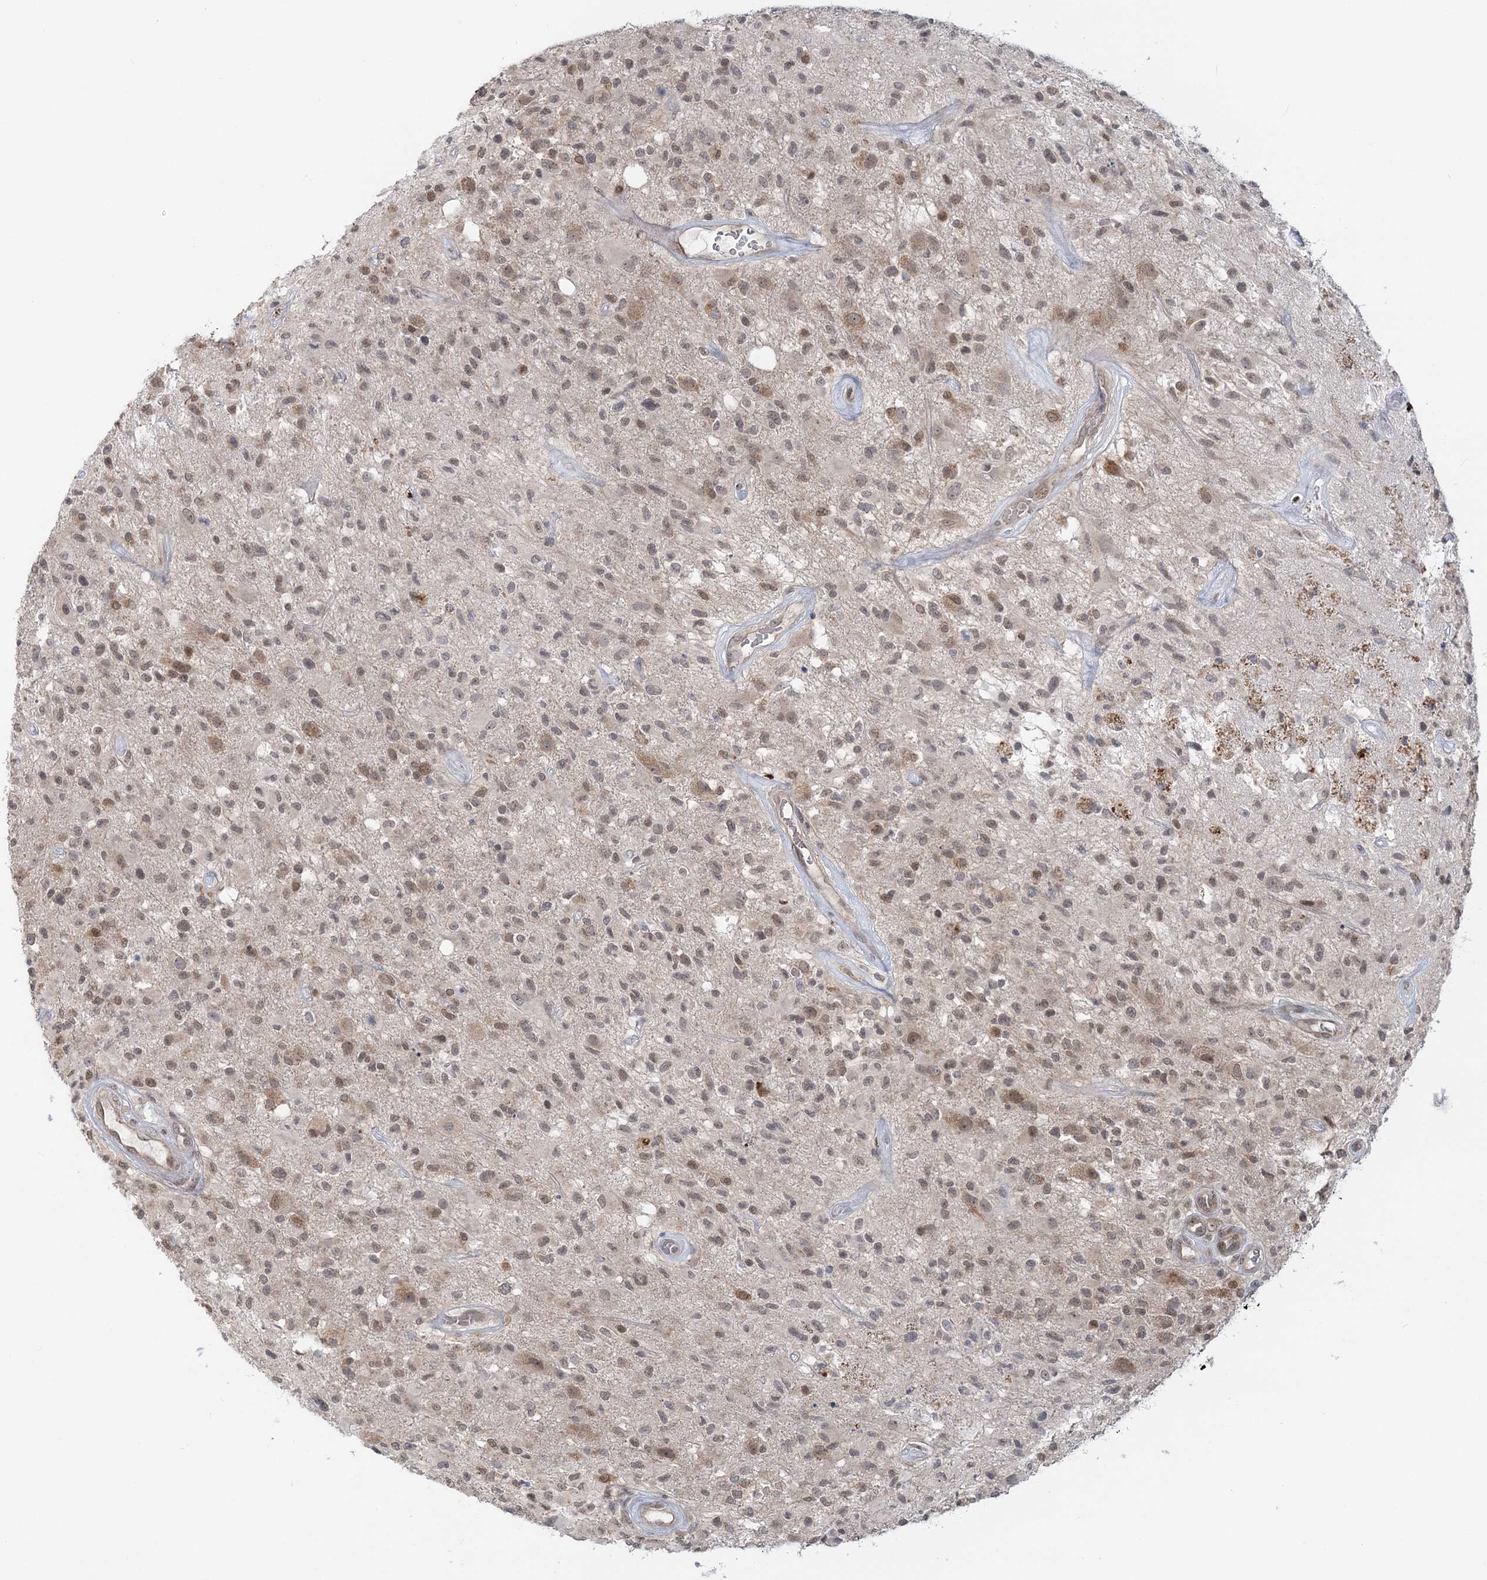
{"staining": {"intensity": "weak", "quantity": "25%-75%", "location": "cytoplasmic/membranous,nuclear"}, "tissue": "glioma", "cell_type": "Tumor cells", "image_type": "cancer", "snomed": [{"axis": "morphology", "description": "Glioma, malignant, High grade"}, {"axis": "morphology", "description": "Glioblastoma, NOS"}, {"axis": "topography", "description": "Brain"}], "caption": "IHC (DAB (3,3'-diaminobenzidine)) staining of human glioblastoma demonstrates weak cytoplasmic/membranous and nuclear protein positivity in about 25%-75% of tumor cells. (Brightfield microscopy of DAB IHC at high magnification).", "gene": "ZFAND6", "patient": {"sex": "male", "age": 60}}